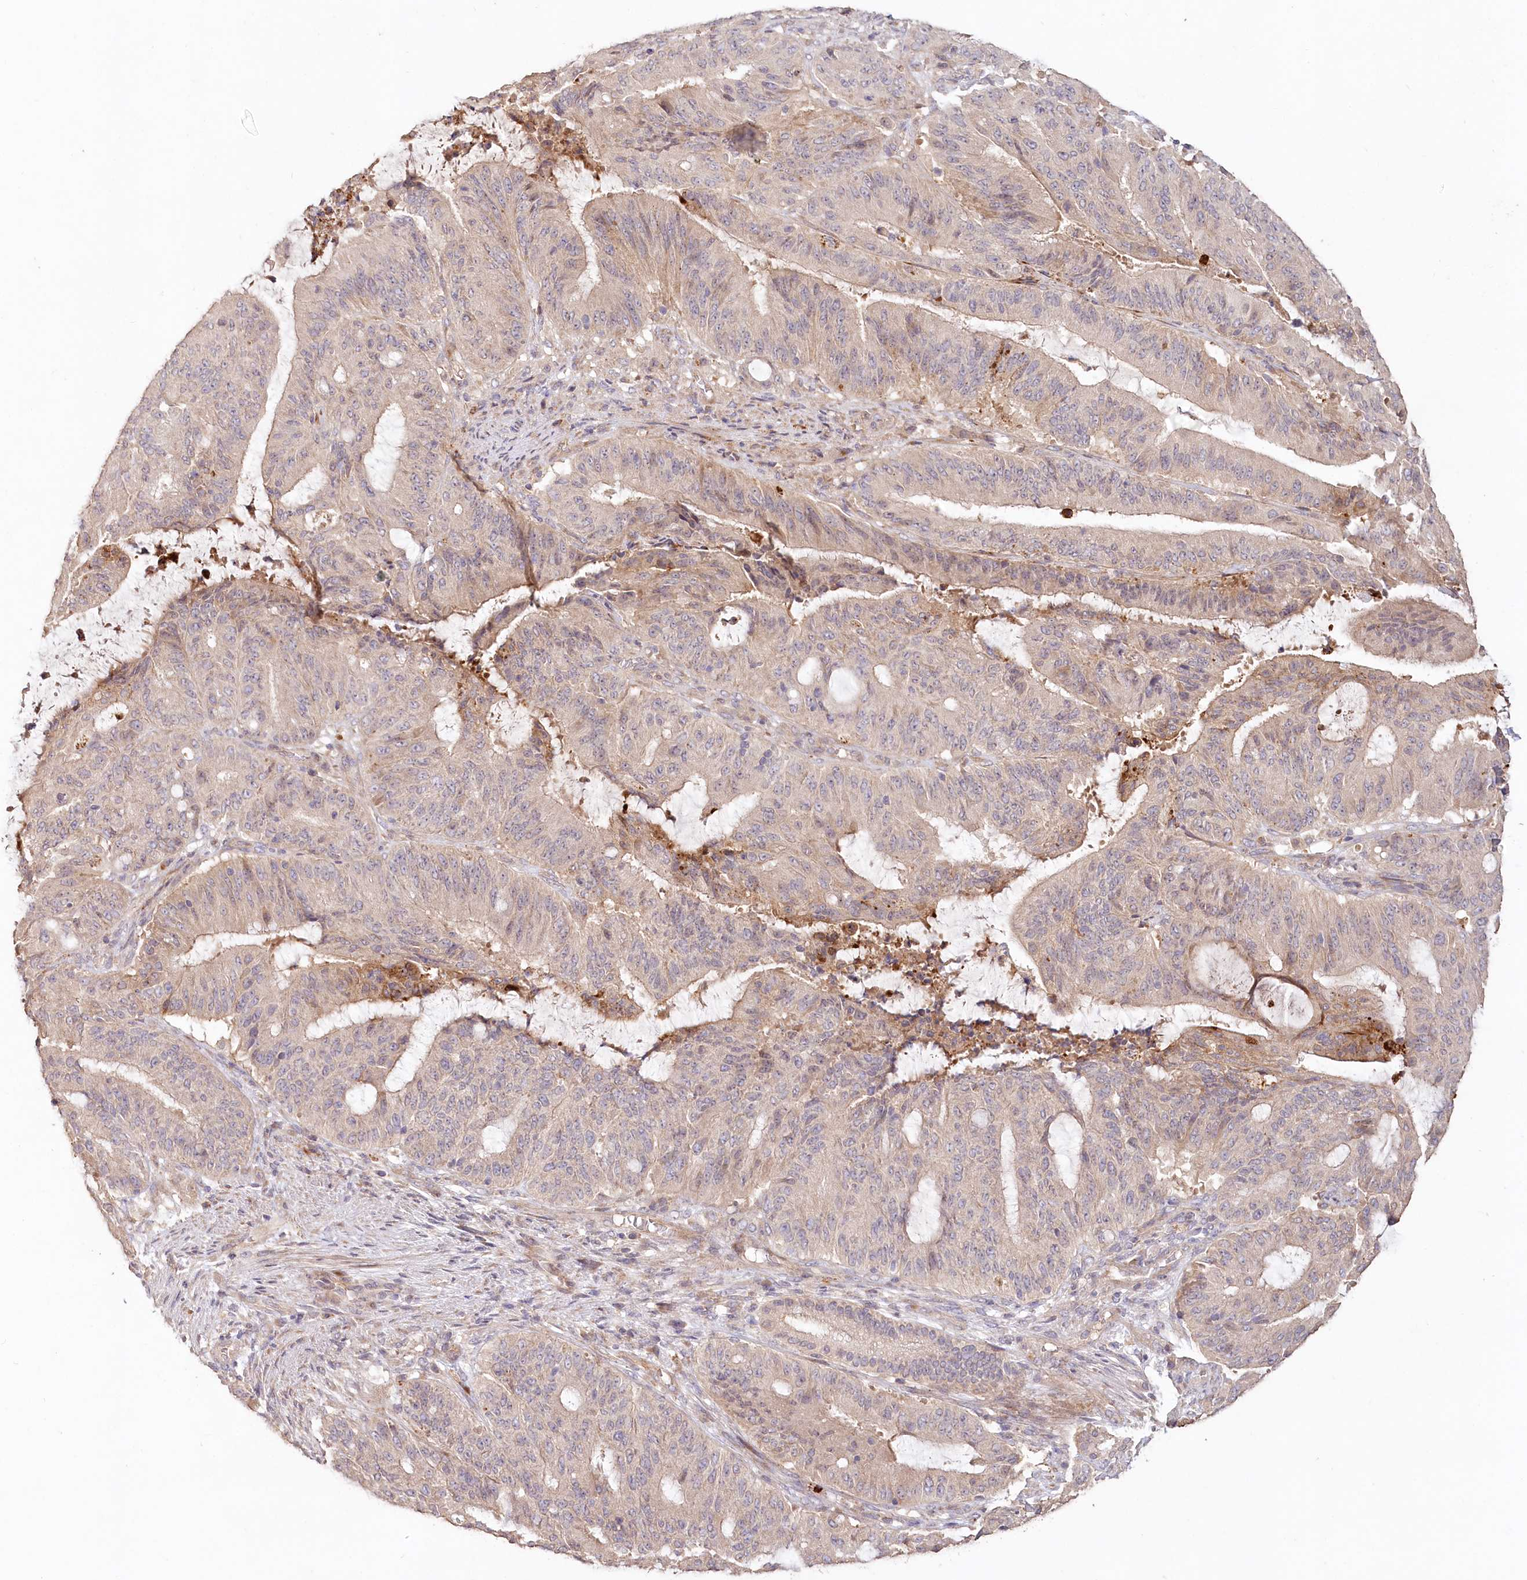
{"staining": {"intensity": "weak", "quantity": "25%-75%", "location": "cytoplasmic/membranous"}, "tissue": "liver cancer", "cell_type": "Tumor cells", "image_type": "cancer", "snomed": [{"axis": "morphology", "description": "Normal tissue, NOS"}, {"axis": "morphology", "description": "Cholangiocarcinoma"}, {"axis": "topography", "description": "Liver"}, {"axis": "topography", "description": "Peripheral nerve tissue"}], "caption": "Immunohistochemistry (IHC) of human liver cholangiocarcinoma demonstrates low levels of weak cytoplasmic/membranous expression in approximately 25%-75% of tumor cells.", "gene": "IRAK1BP1", "patient": {"sex": "female", "age": 73}}